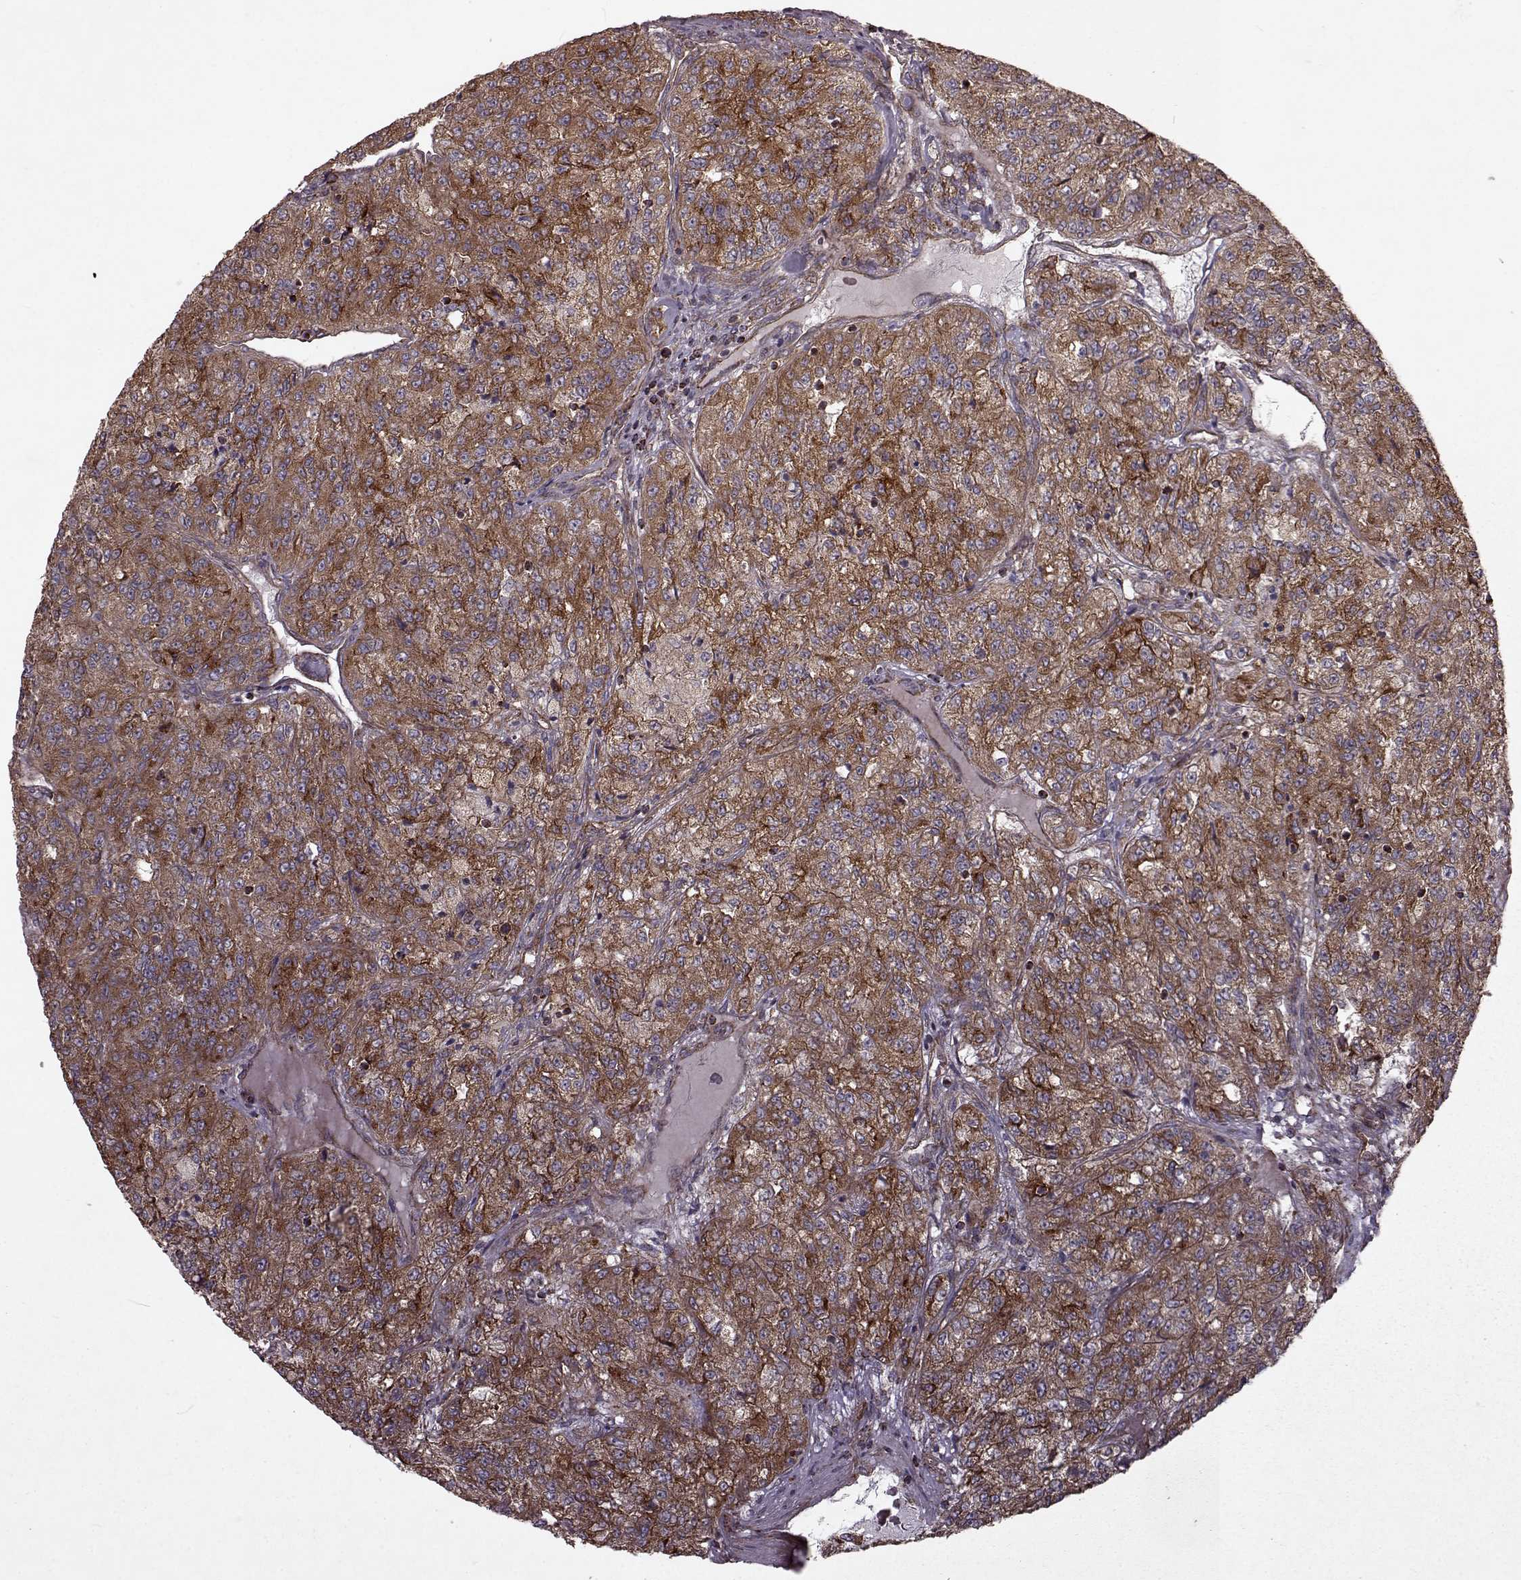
{"staining": {"intensity": "moderate", "quantity": ">75%", "location": "cytoplasmic/membranous"}, "tissue": "renal cancer", "cell_type": "Tumor cells", "image_type": "cancer", "snomed": [{"axis": "morphology", "description": "Adenocarcinoma, NOS"}, {"axis": "topography", "description": "Kidney"}], "caption": "Immunohistochemistry of adenocarcinoma (renal) reveals medium levels of moderate cytoplasmic/membranous staining in approximately >75% of tumor cells.", "gene": "FXN", "patient": {"sex": "female", "age": 63}}